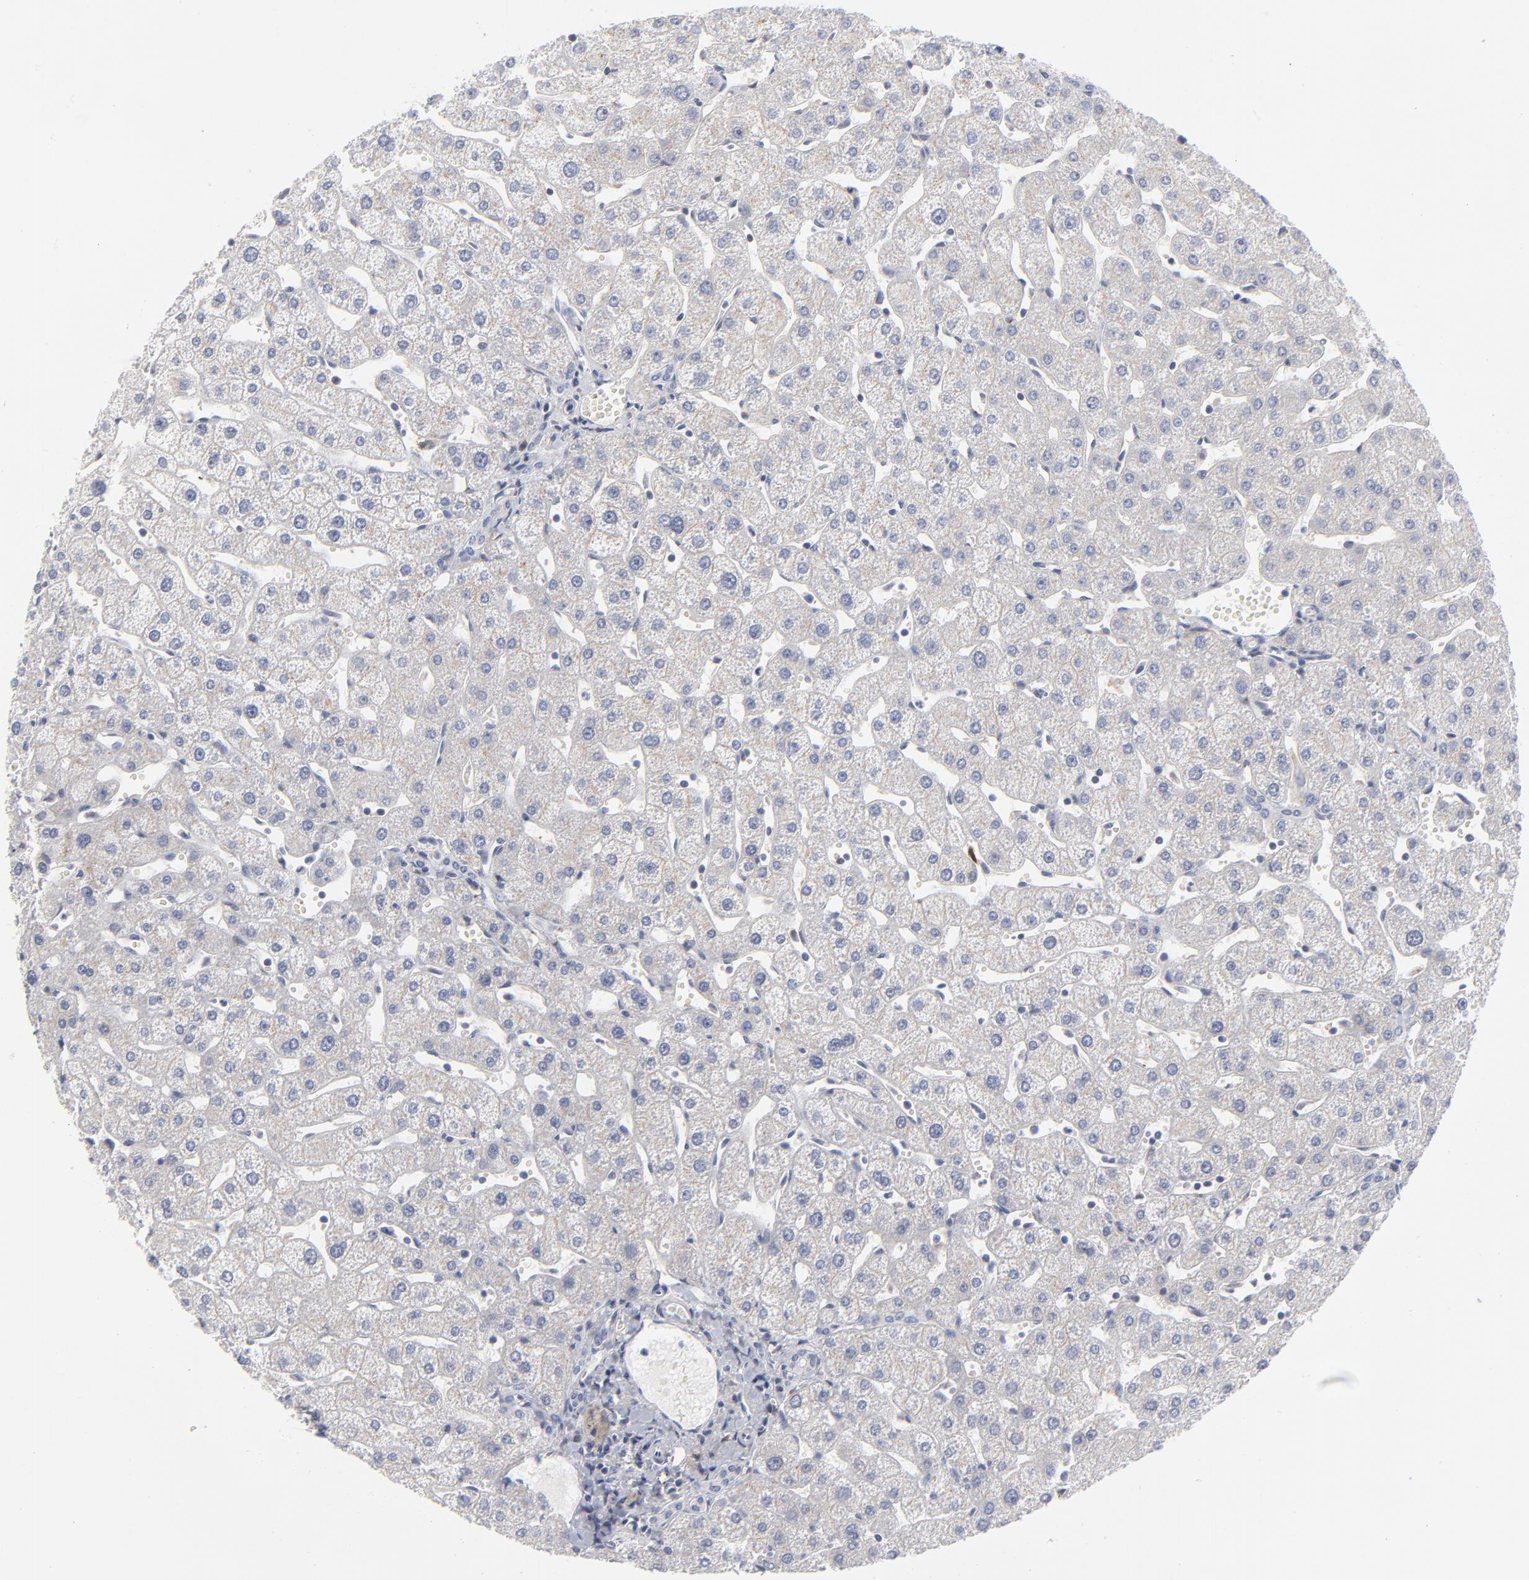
{"staining": {"intensity": "negative", "quantity": "none", "location": "none"}, "tissue": "liver", "cell_type": "Cholangiocytes", "image_type": "normal", "snomed": [{"axis": "morphology", "description": "Normal tissue, NOS"}, {"axis": "topography", "description": "Liver"}], "caption": "Cholangiocytes are negative for brown protein staining in unremarkable liver. The staining was performed using DAB (3,3'-diaminobenzidine) to visualize the protein expression in brown, while the nuclei were stained in blue with hematoxylin (Magnification: 20x).", "gene": "AURKA", "patient": {"sex": "male", "age": 67}}